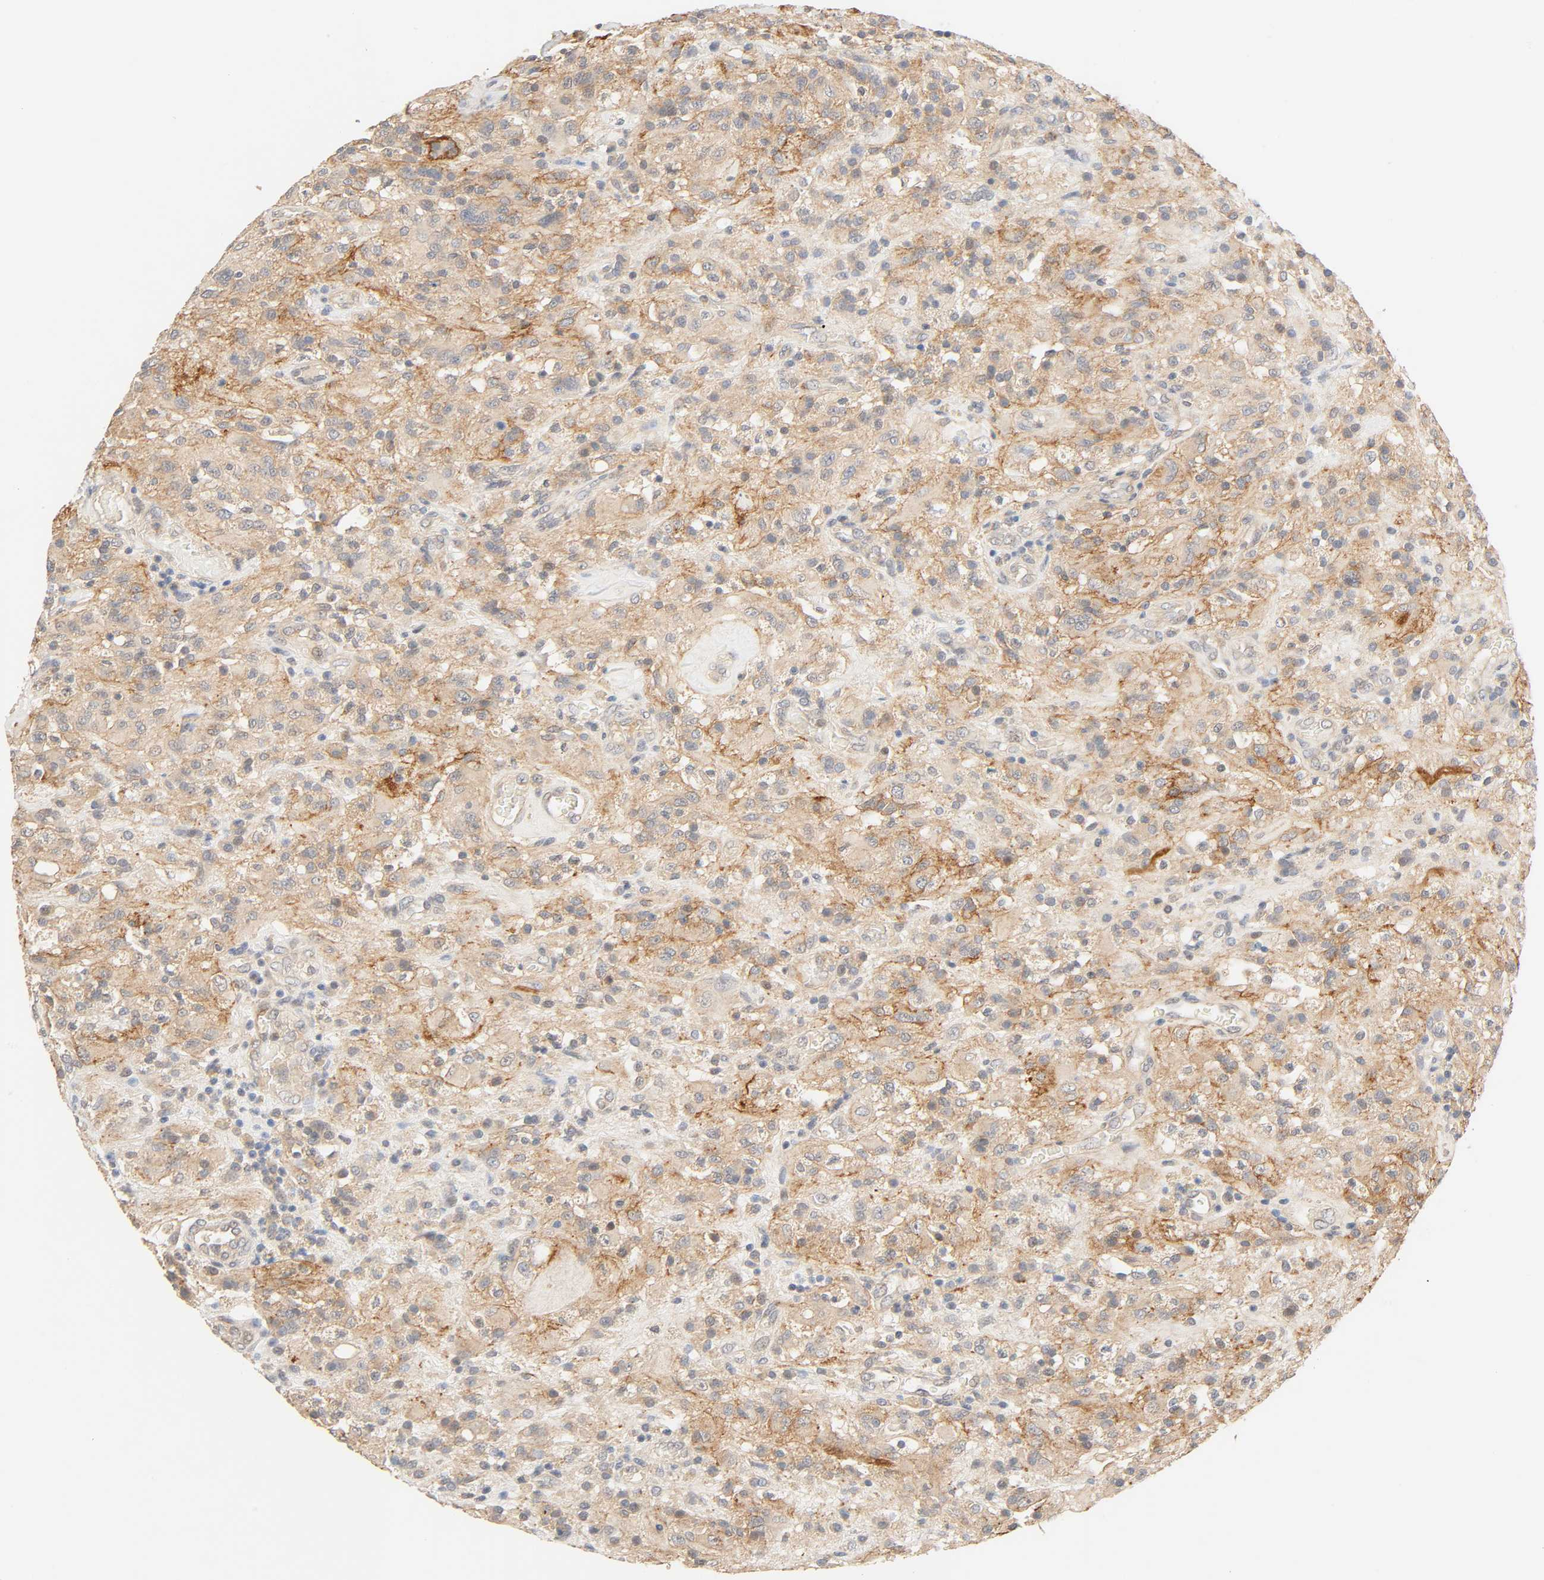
{"staining": {"intensity": "moderate", "quantity": ">75%", "location": "cytoplasmic/membranous"}, "tissue": "glioma", "cell_type": "Tumor cells", "image_type": "cancer", "snomed": [{"axis": "morphology", "description": "Normal tissue, NOS"}, {"axis": "morphology", "description": "Glioma, malignant, High grade"}, {"axis": "topography", "description": "Cerebral cortex"}], "caption": "Moderate cytoplasmic/membranous positivity is appreciated in approximately >75% of tumor cells in malignant glioma (high-grade).", "gene": "CACNA1G", "patient": {"sex": "male", "age": 56}}